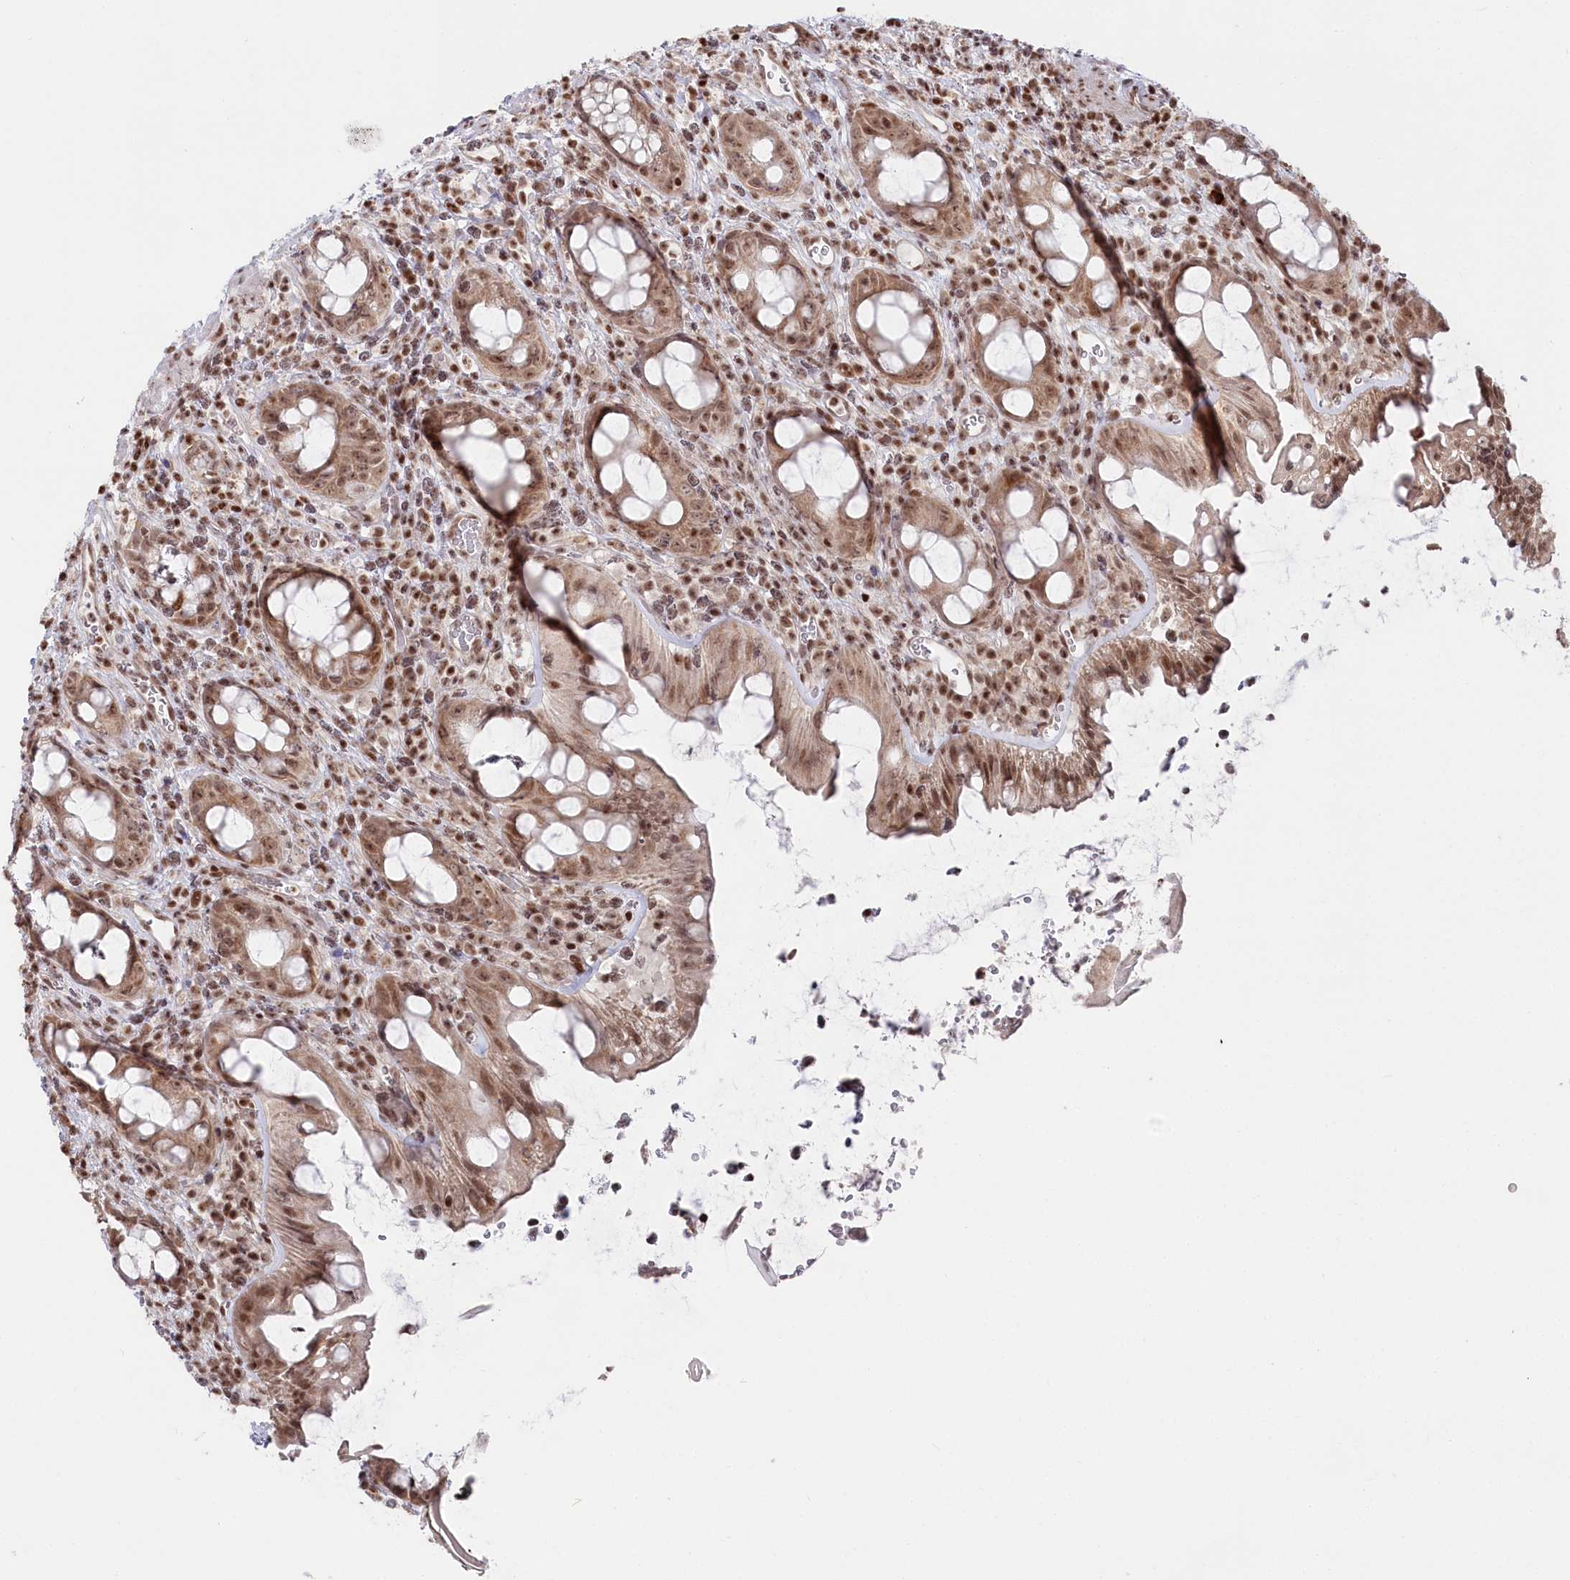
{"staining": {"intensity": "moderate", "quantity": ">75%", "location": "nuclear"}, "tissue": "rectum", "cell_type": "Glandular cells", "image_type": "normal", "snomed": [{"axis": "morphology", "description": "Normal tissue, NOS"}, {"axis": "topography", "description": "Rectum"}], "caption": "A histopathology image showing moderate nuclear positivity in approximately >75% of glandular cells in benign rectum, as visualized by brown immunohistochemical staining.", "gene": "CGGBP1", "patient": {"sex": "female", "age": 57}}